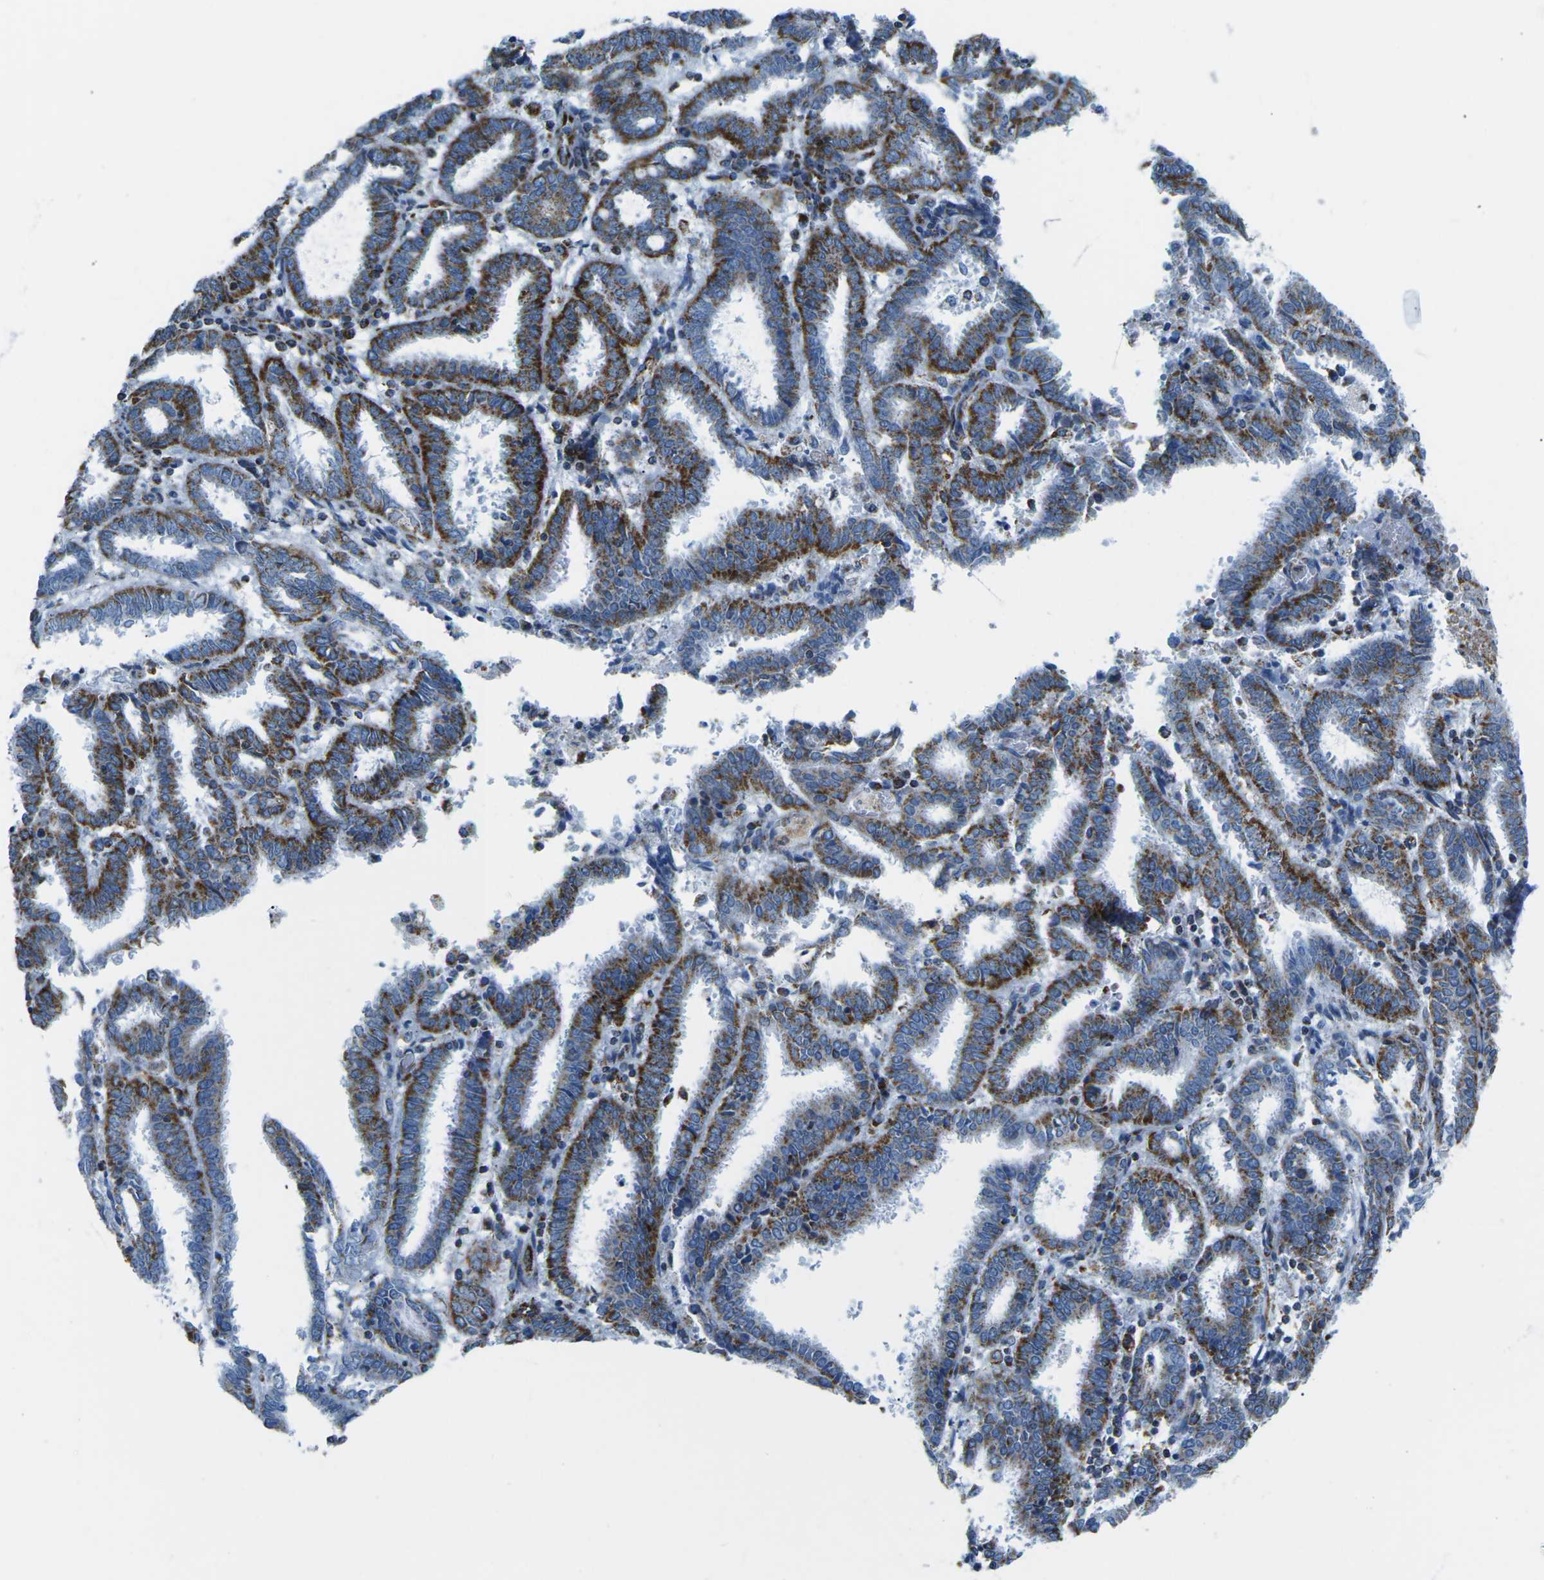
{"staining": {"intensity": "strong", "quantity": ">75%", "location": "cytoplasmic/membranous"}, "tissue": "endometrial cancer", "cell_type": "Tumor cells", "image_type": "cancer", "snomed": [{"axis": "morphology", "description": "Adenocarcinoma, NOS"}, {"axis": "topography", "description": "Uterus"}], "caption": "A brown stain labels strong cytoplasmic/membranous expression of a protein in human adenocarcinoma (endometrial) tumor cells.", "gene": "COX6C", "patient": {"sex": "female", "age": 83}}